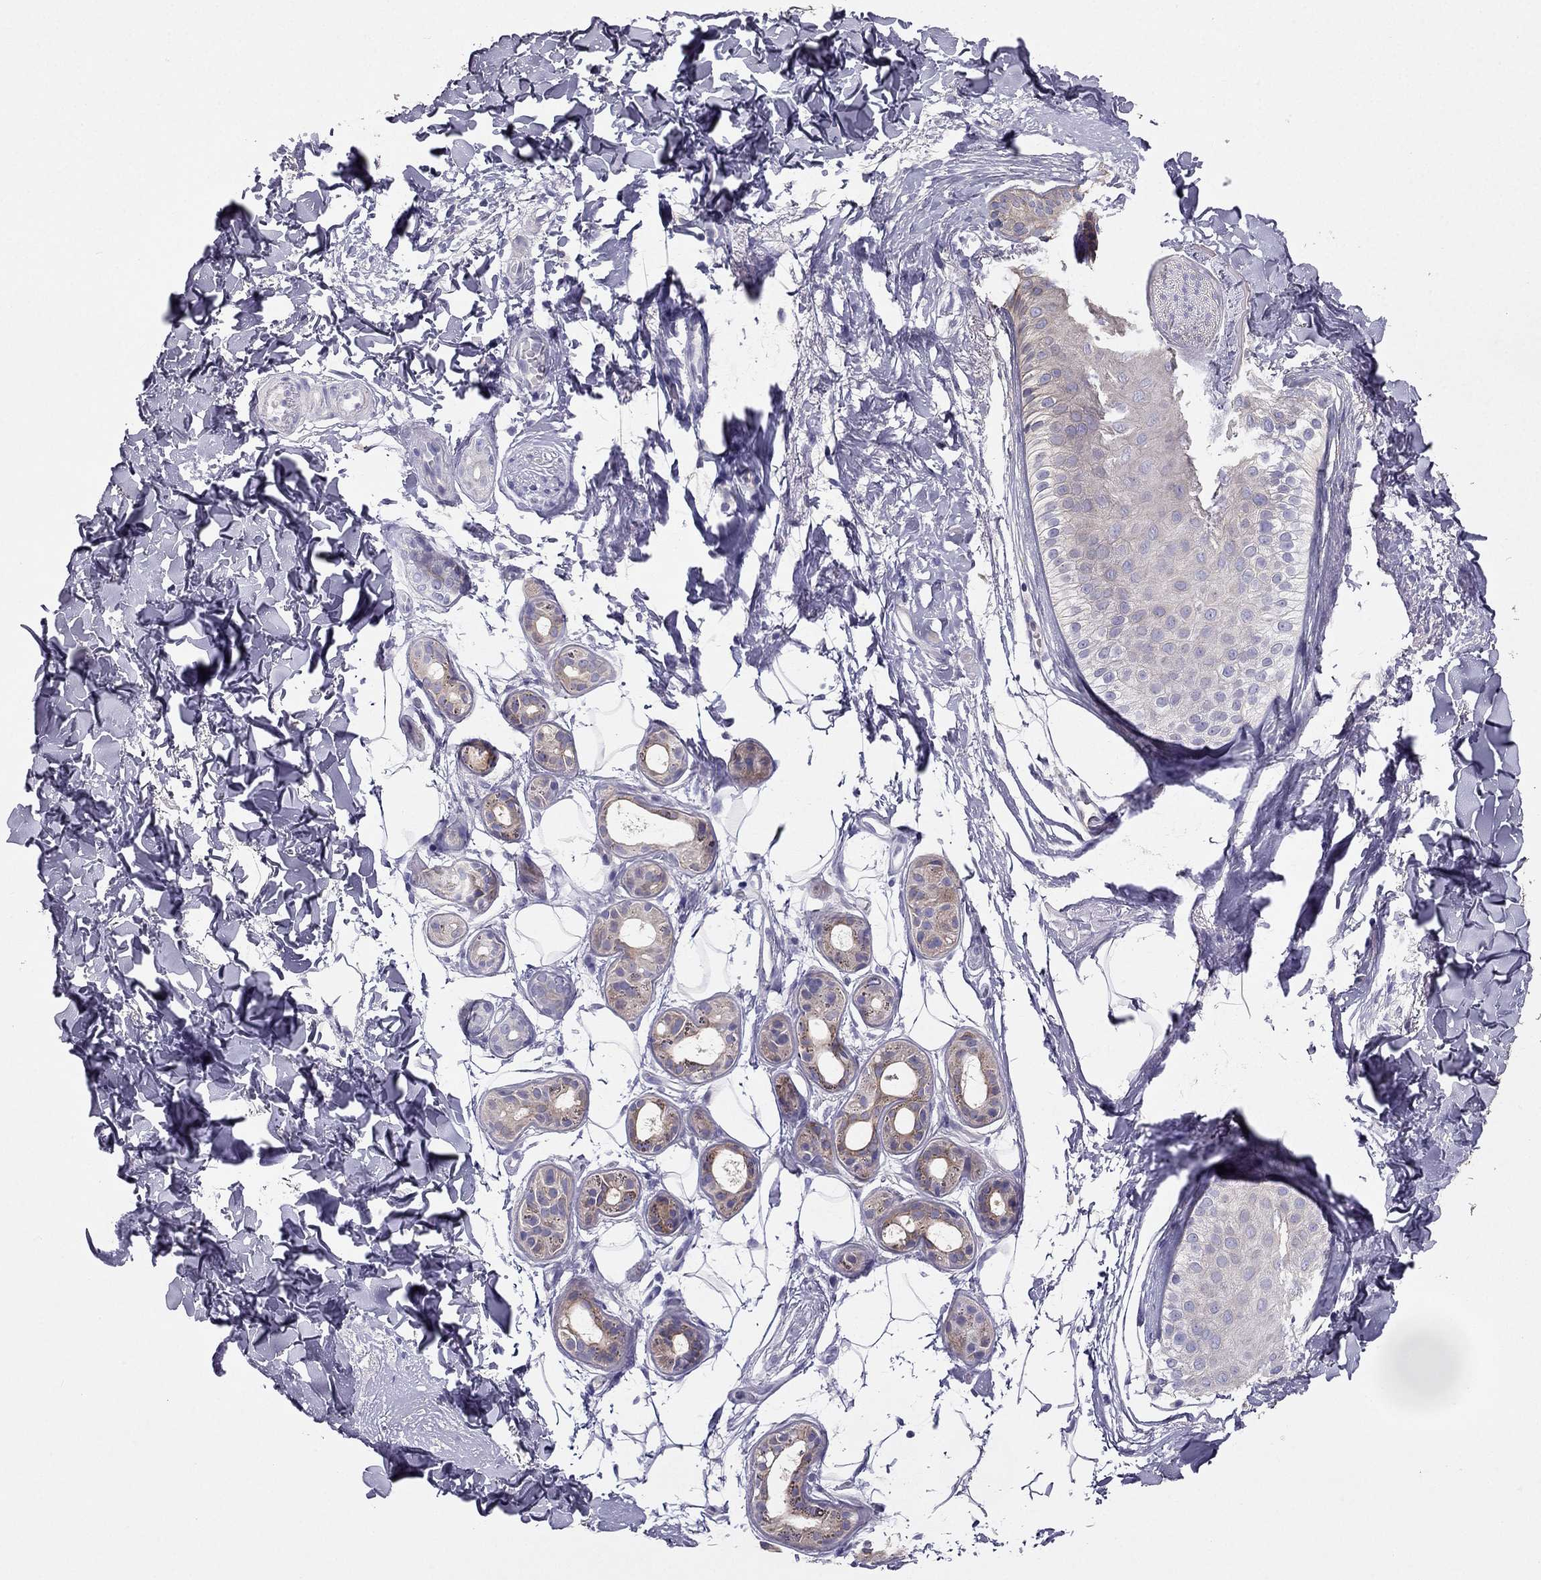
{"staining": {"intensity": "negative", "quantity": "none", "location": "none"}, "tissue": "skin cancer", "cell_type": "Tumor cells", "image_type": "cancer", "snomed": [{"axis": "morphology", "description": "Normal tissue, NOS"}, {"axis": "morphology", "description": "Basal cell carcinoma"}, {"axis": "topography", "description": "Skin"}], "caption": "Immunohistochemistry (IHC) of skin cancer displays no staining in tumor cells.", "gene": "SYT5", "patient": {"sex": "male", "age": 84}}